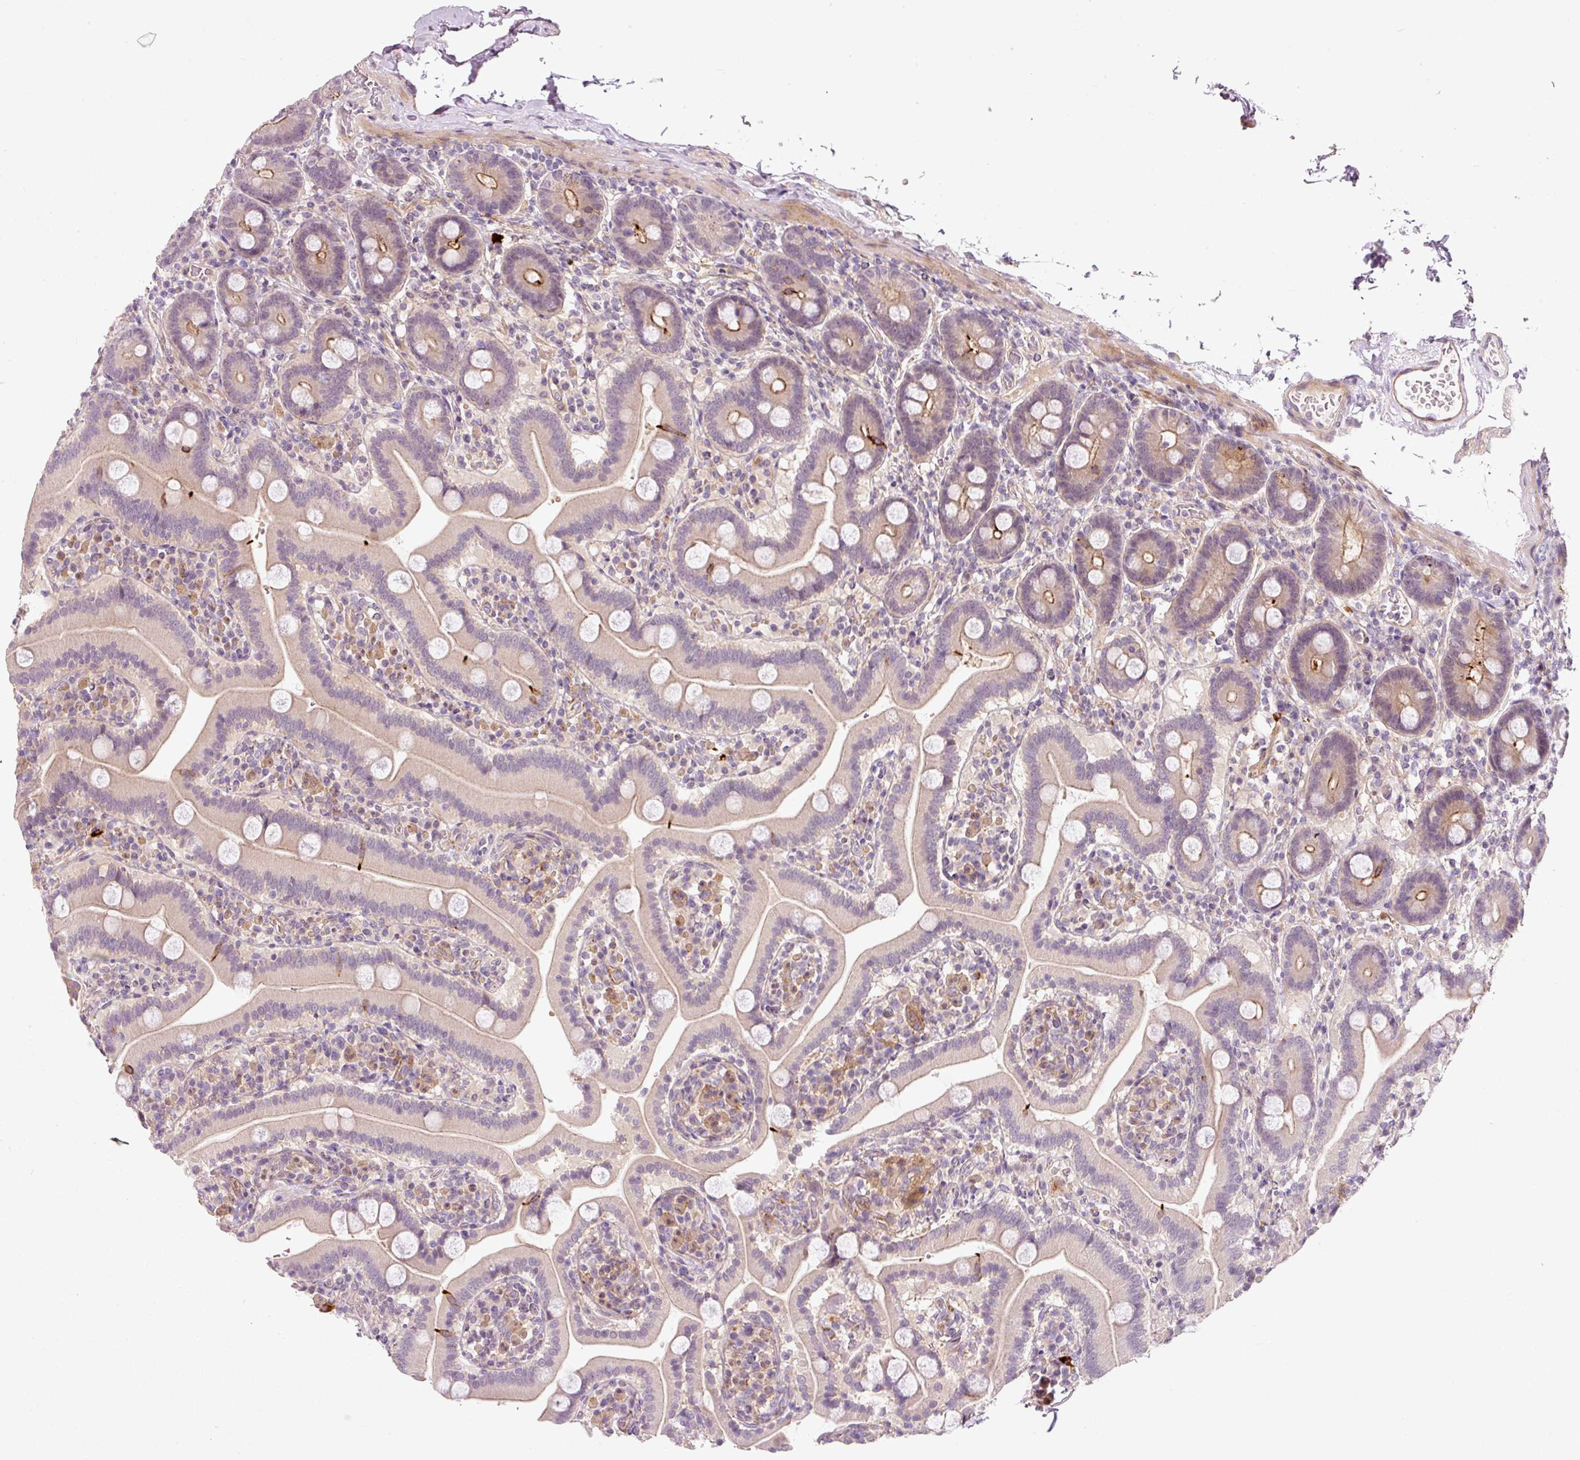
{"staining": {"intensity": "moderate", "quantity": "<25%", "location": "cytoplasmic/membranous"}, "tissue": "duodenum", "cell_type": "Glandular cells", "image_type": "normal", "snomed": [{"axis": "morphology", "description": "Normal tissue, NOS"}, {"axis": "topography", "description": "Duodenum"}], "caption": "A photomicrograph of duodenum stained for a protein reveals moderate cytoplasmic/membranous brown staining in glandular cells. The staining is performed using DAB brown chromogen to label protein expression. The nuclei are counter-stained blue using hematoxylin.", "gene": "TIRAP", "patient": {"sex": "male", "age": 55}}